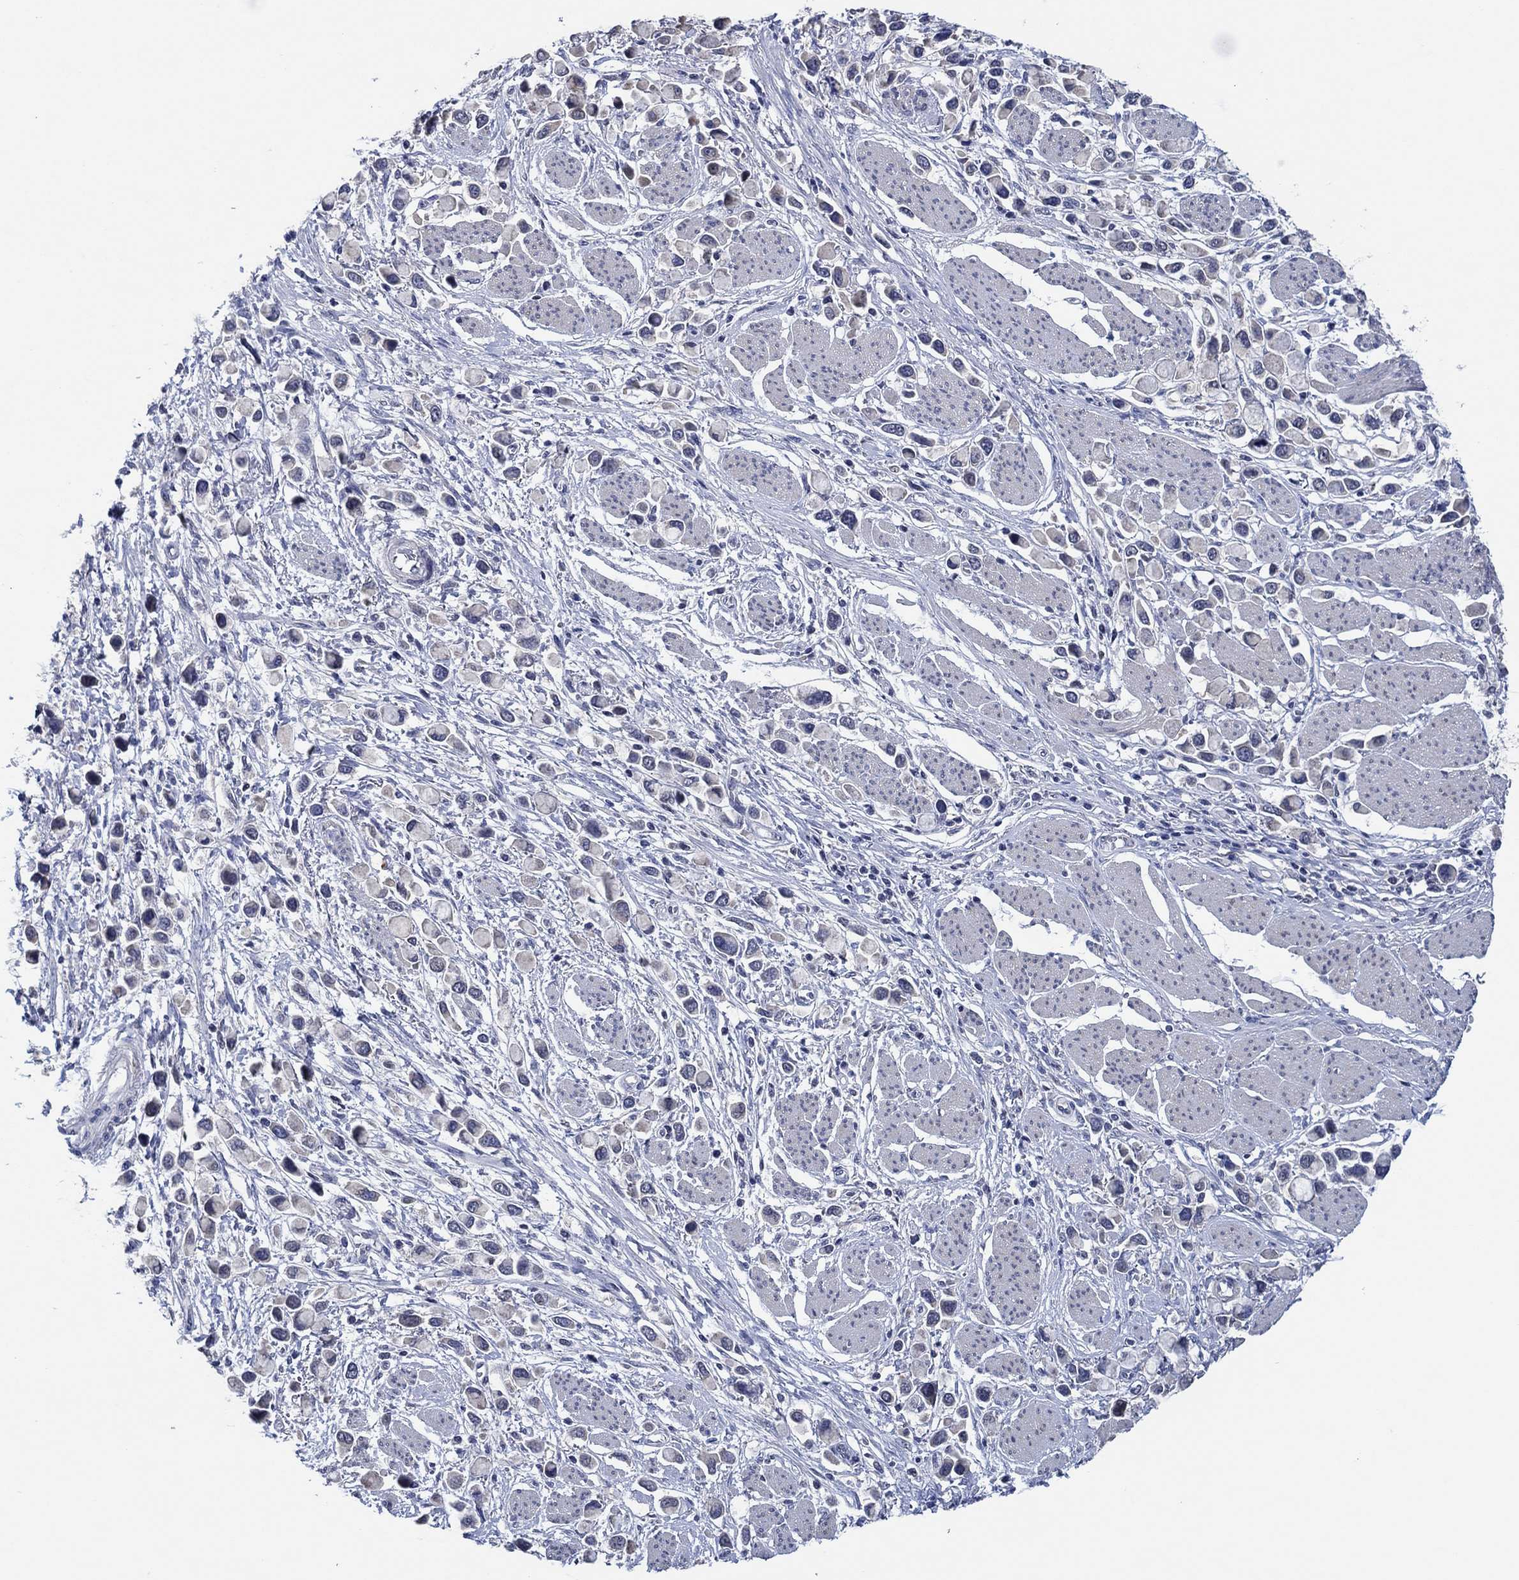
{"staining": {"intensity": "negative", "quantity": "none", "location": "none"}, "tissue": "stomach cancer", "cell_type": "Tumor cells", "image_type": "cancer", "snomed": [{"axis": "morphology", "description": "Adenocarcinoma, NOS"}, {"axis": "topography", "description": "Stomach"}], "caption": "This is an immunohistochemistry image of stomach adenocarcinoma. There is no expression in tumor cells.", "gene": "PRRT3", "patient": {"sex": "female", "age": 81}}